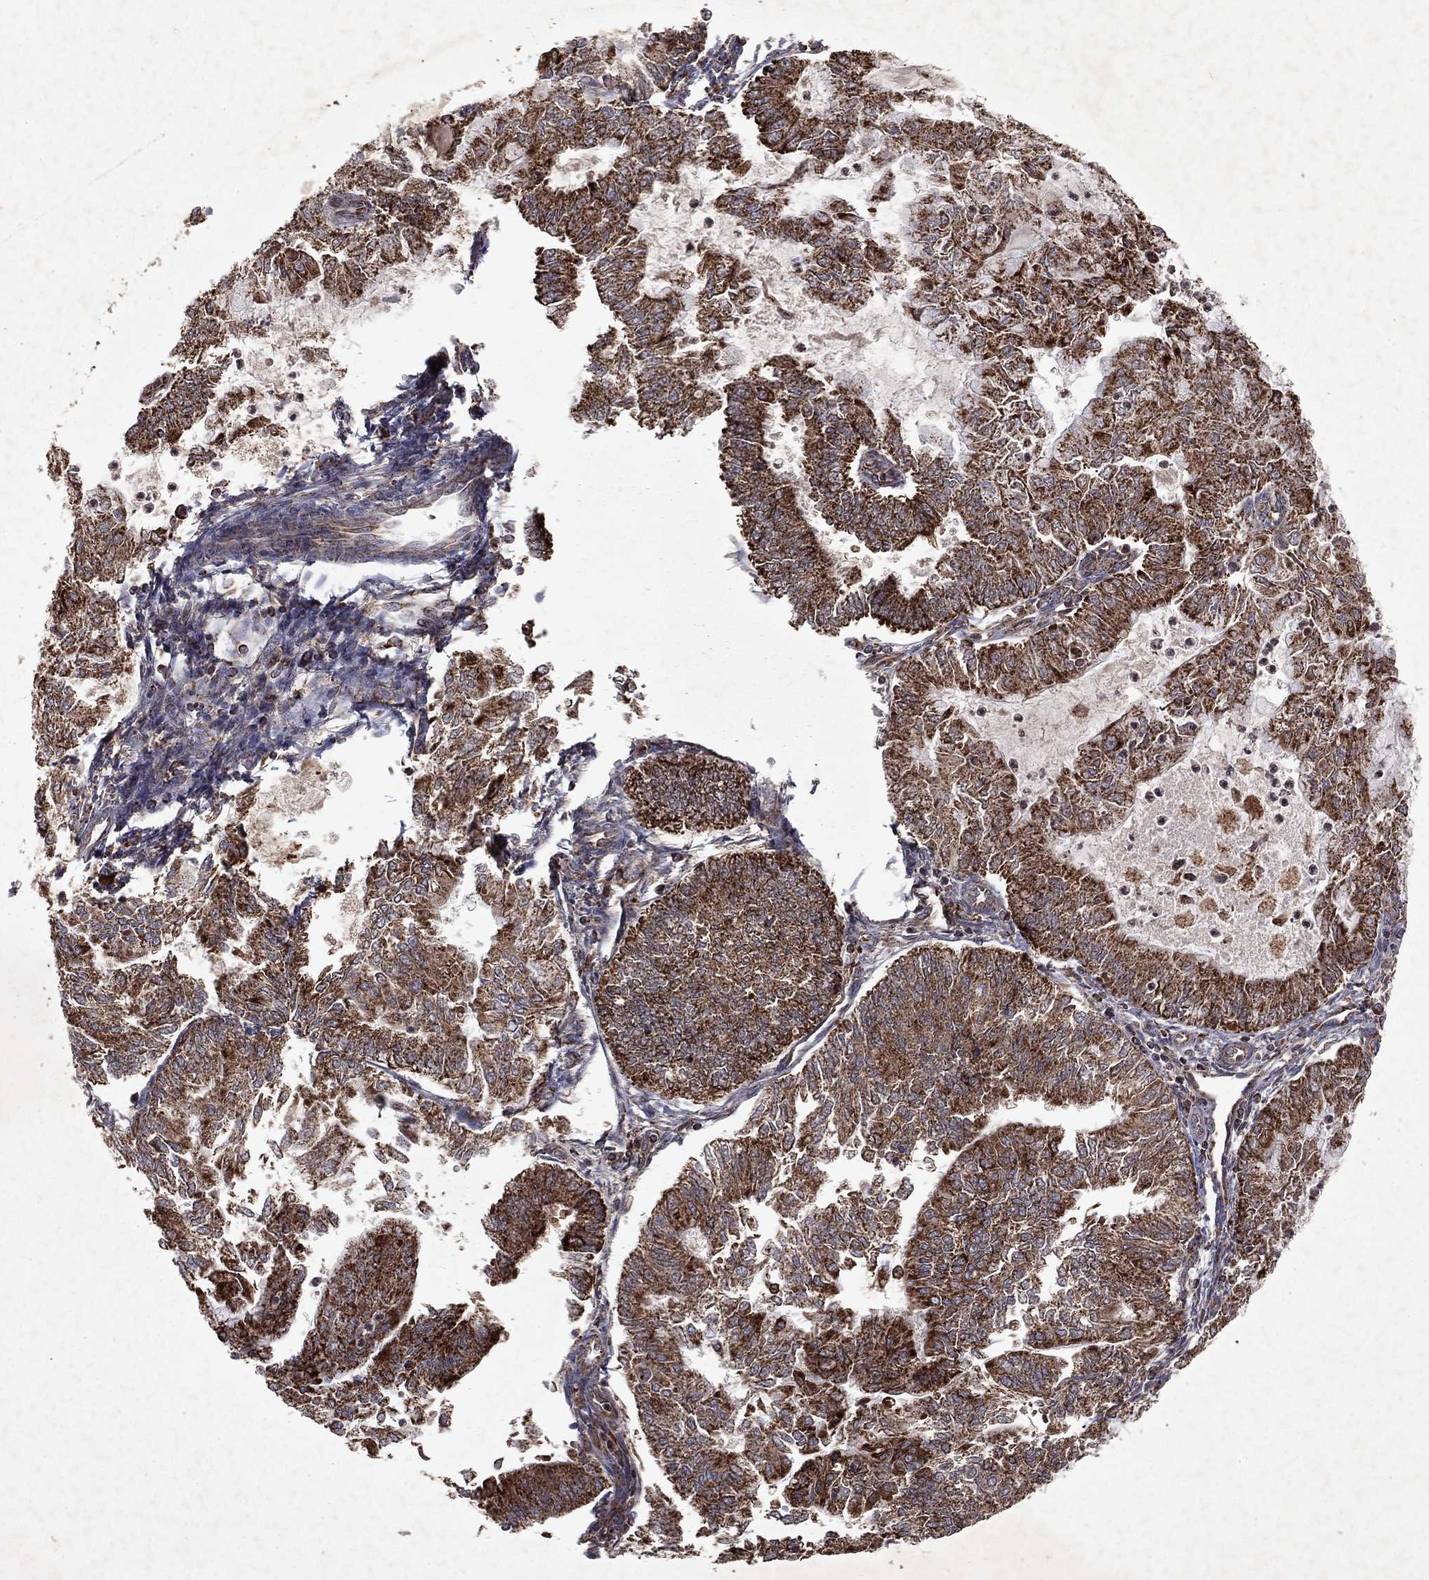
{"staining": {"intensity": "strong", "quantity": ">75%", "location": "cytoplasmic/membranous"}, "tissue": "endometrial cancer", "cell_type": "Tumor cells", "image_type": "cancer", "snomed": [{"axis": "morphology", "description": "Adenocarcinoma, NOS"}, {"axis": "topography", "description": "Endometrium"}], "caption": "Endometrial cancer (adenocarcinoma) tissue exhibits strong cytoplasmic/membranous positivity in about >75% of tumor cells The protein of interest is stained brown, and the nuclei are stained in blue (DAB IHC with brightfield microscopy, high magnification).", "gene": "PYROXD2", "patient": {"sex": "female", "age": 59}}